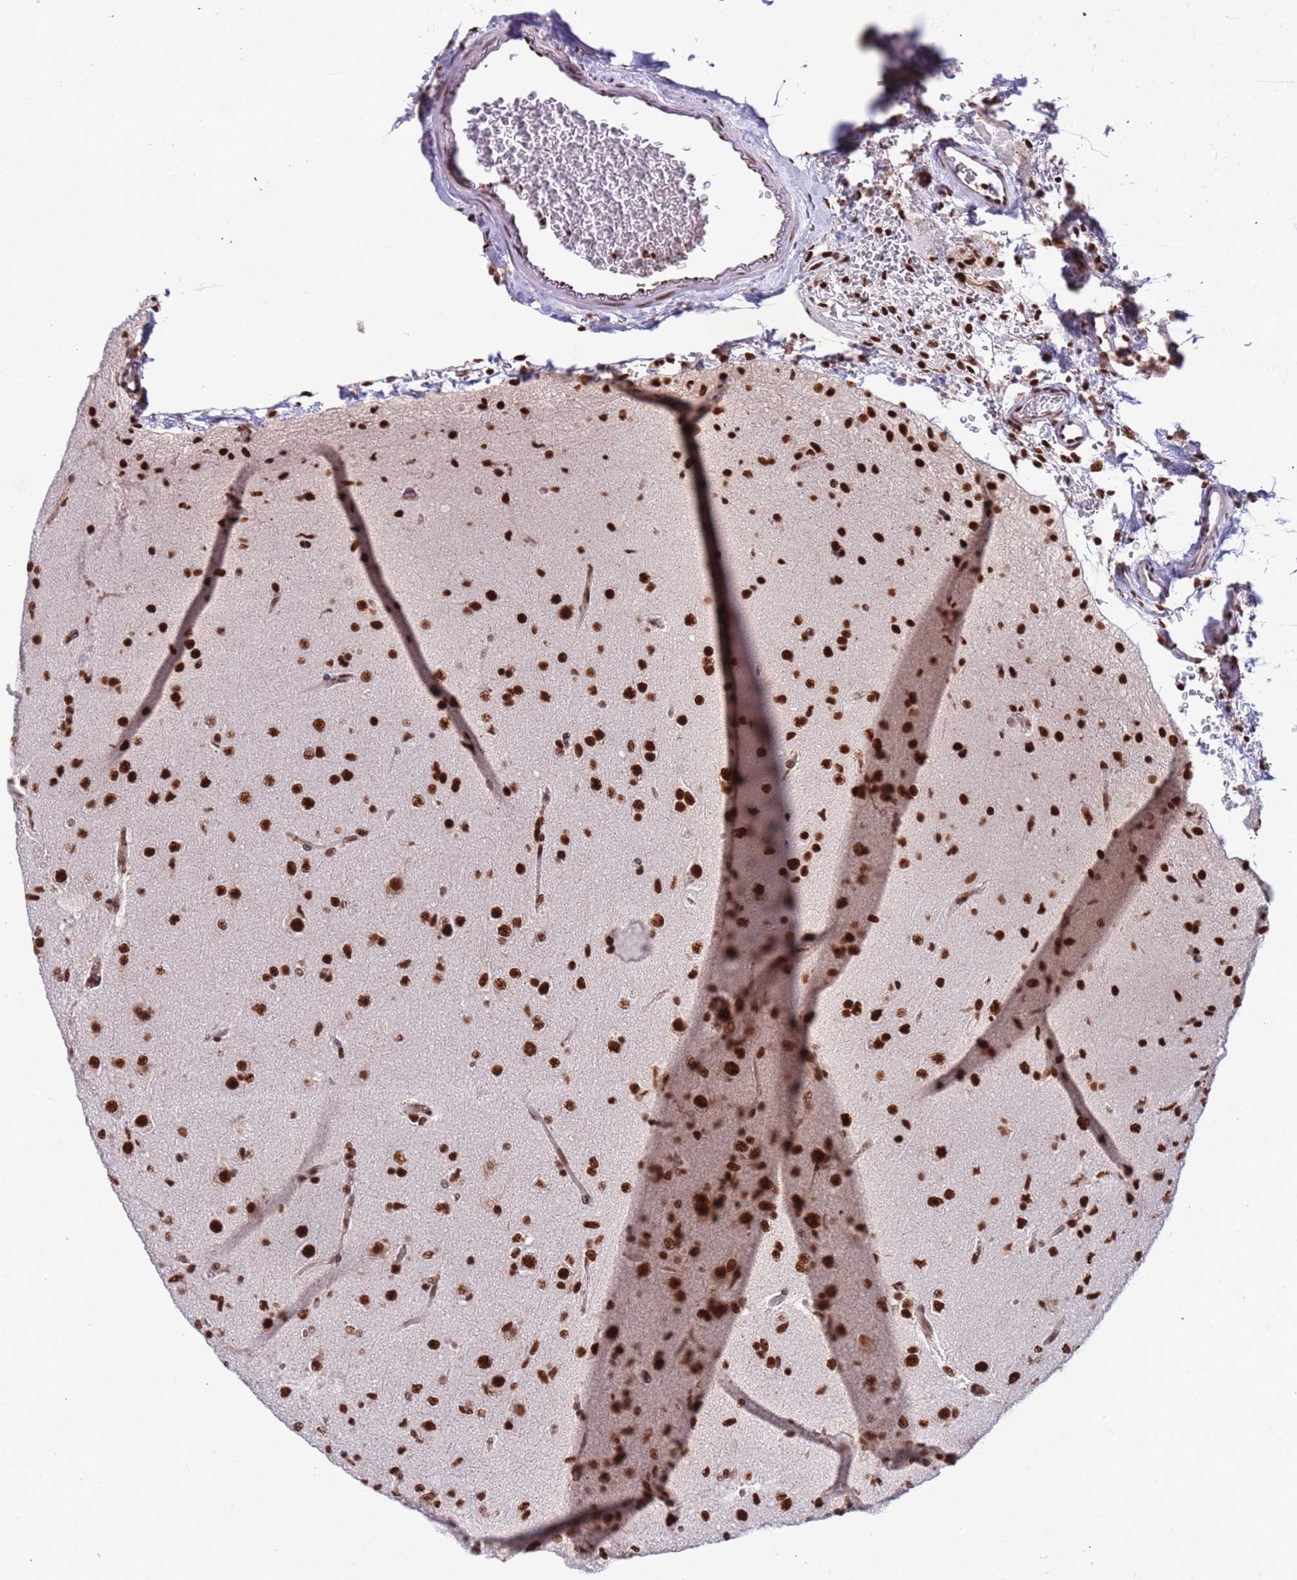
{"staining": {"intensity": "strong", "quantity": ">75%", "location": "nuclear"}, "tissue": "glioma", "cell_type": "Tumor cells", "image_type": "cancer", "snomed": [{"axis": "morphology", "description": "Glioma, malignant, Low grade"}, {"axis": "topography", "description": "Brain"}], "caption": "This histopathology image shows immunohistochemistry (IHC) staining of human malignant low-grade glioma, with high strong nuclear staining in approximately >75% of tumor cells.", "gene": "SRRT", "patient": {"sex": "male", "age": 65}}